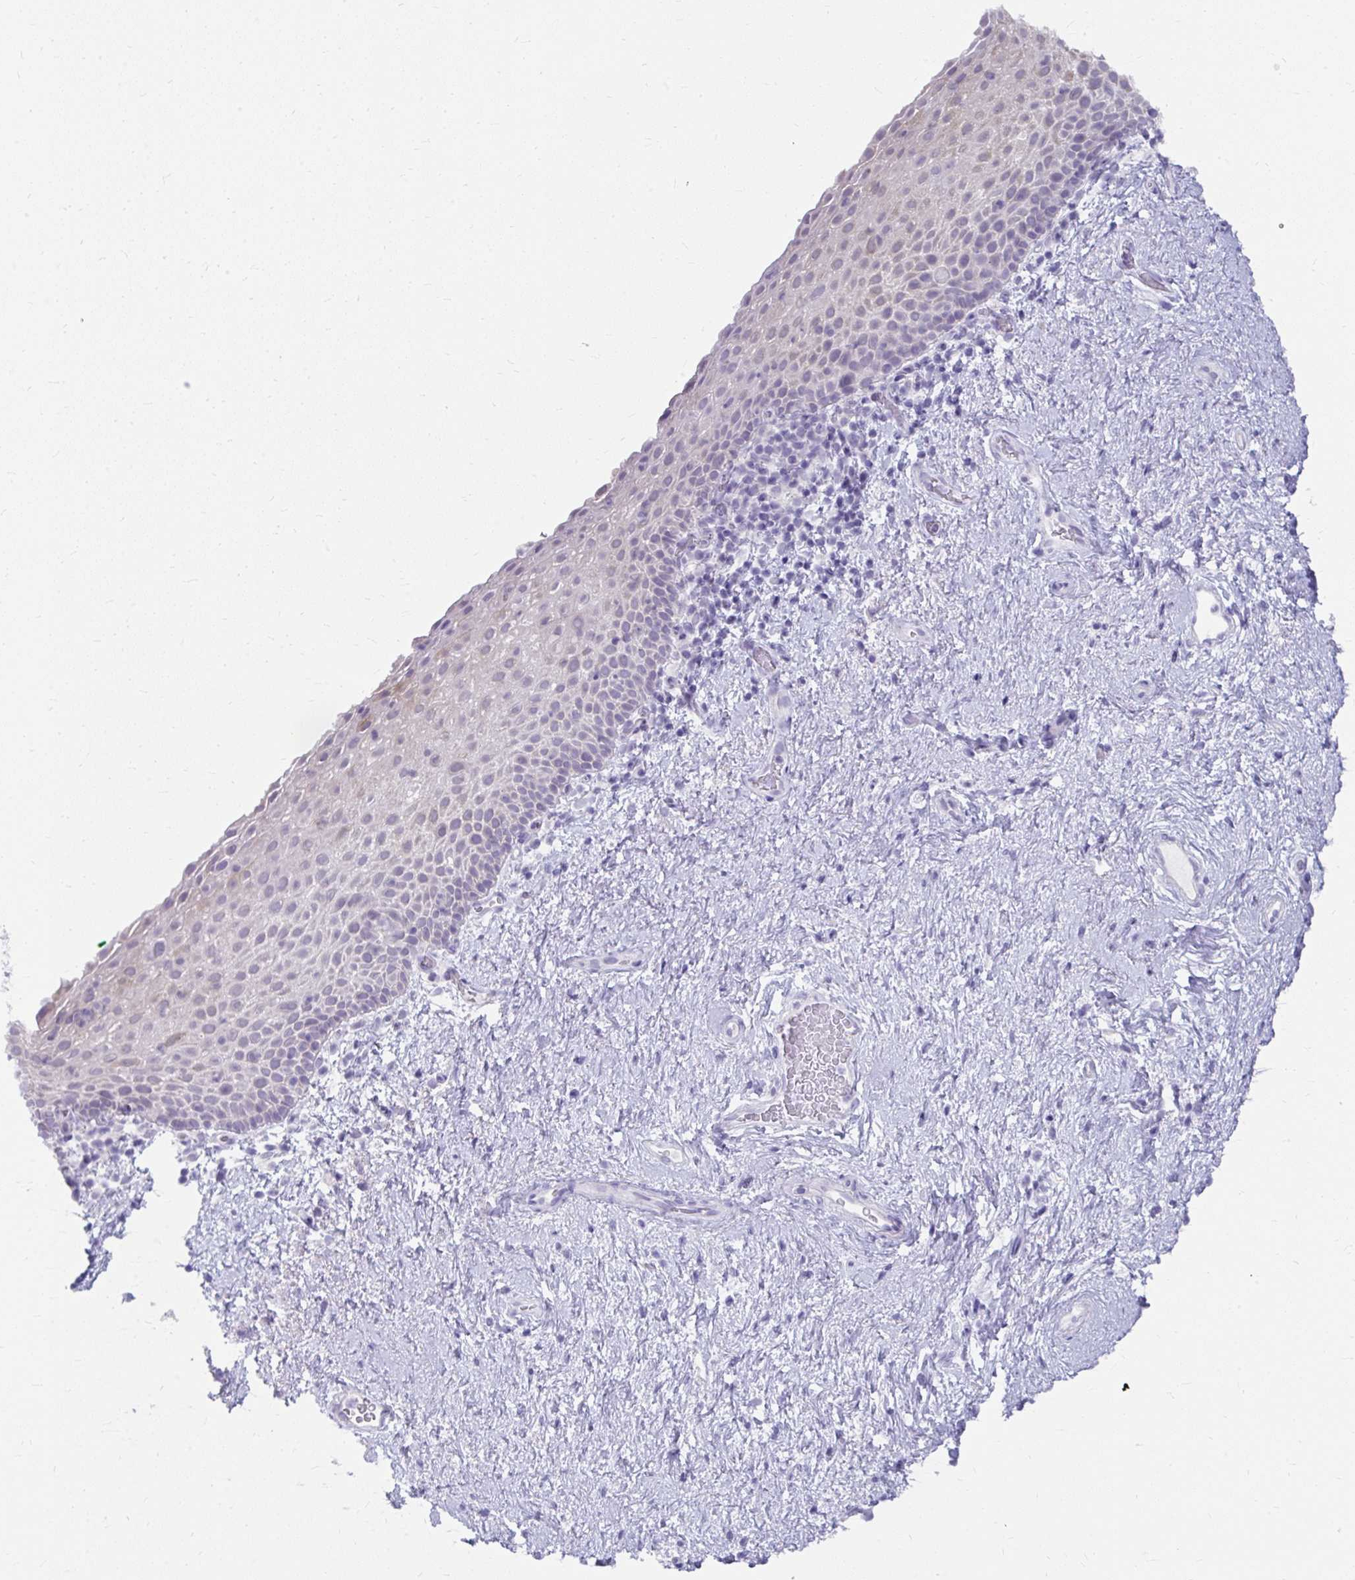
{"staining": {"intensity": "negative", "quantity": "none", "location": "none"}, "tissue": "vagina", "cell_type": "Squamous epithelial cells", "image_type": "normal", "snomed": [{"axis": "morphology", "description": "Normal tissue, NOS"}, {"axis": "topography", "description": "Vagina"}], "caption": "Immunohistochemistry (IHC) photomicrograph of normal vagina: human vagina stained with DAB (3,3'-diaminobenzidine) reveals no significant protein expression in squamous epithelial cells. (DAB immunohistochemistry (IHC), high magnification).", "gene": "UGT3A2", "patient": {"sex": "female", "age": 61}}